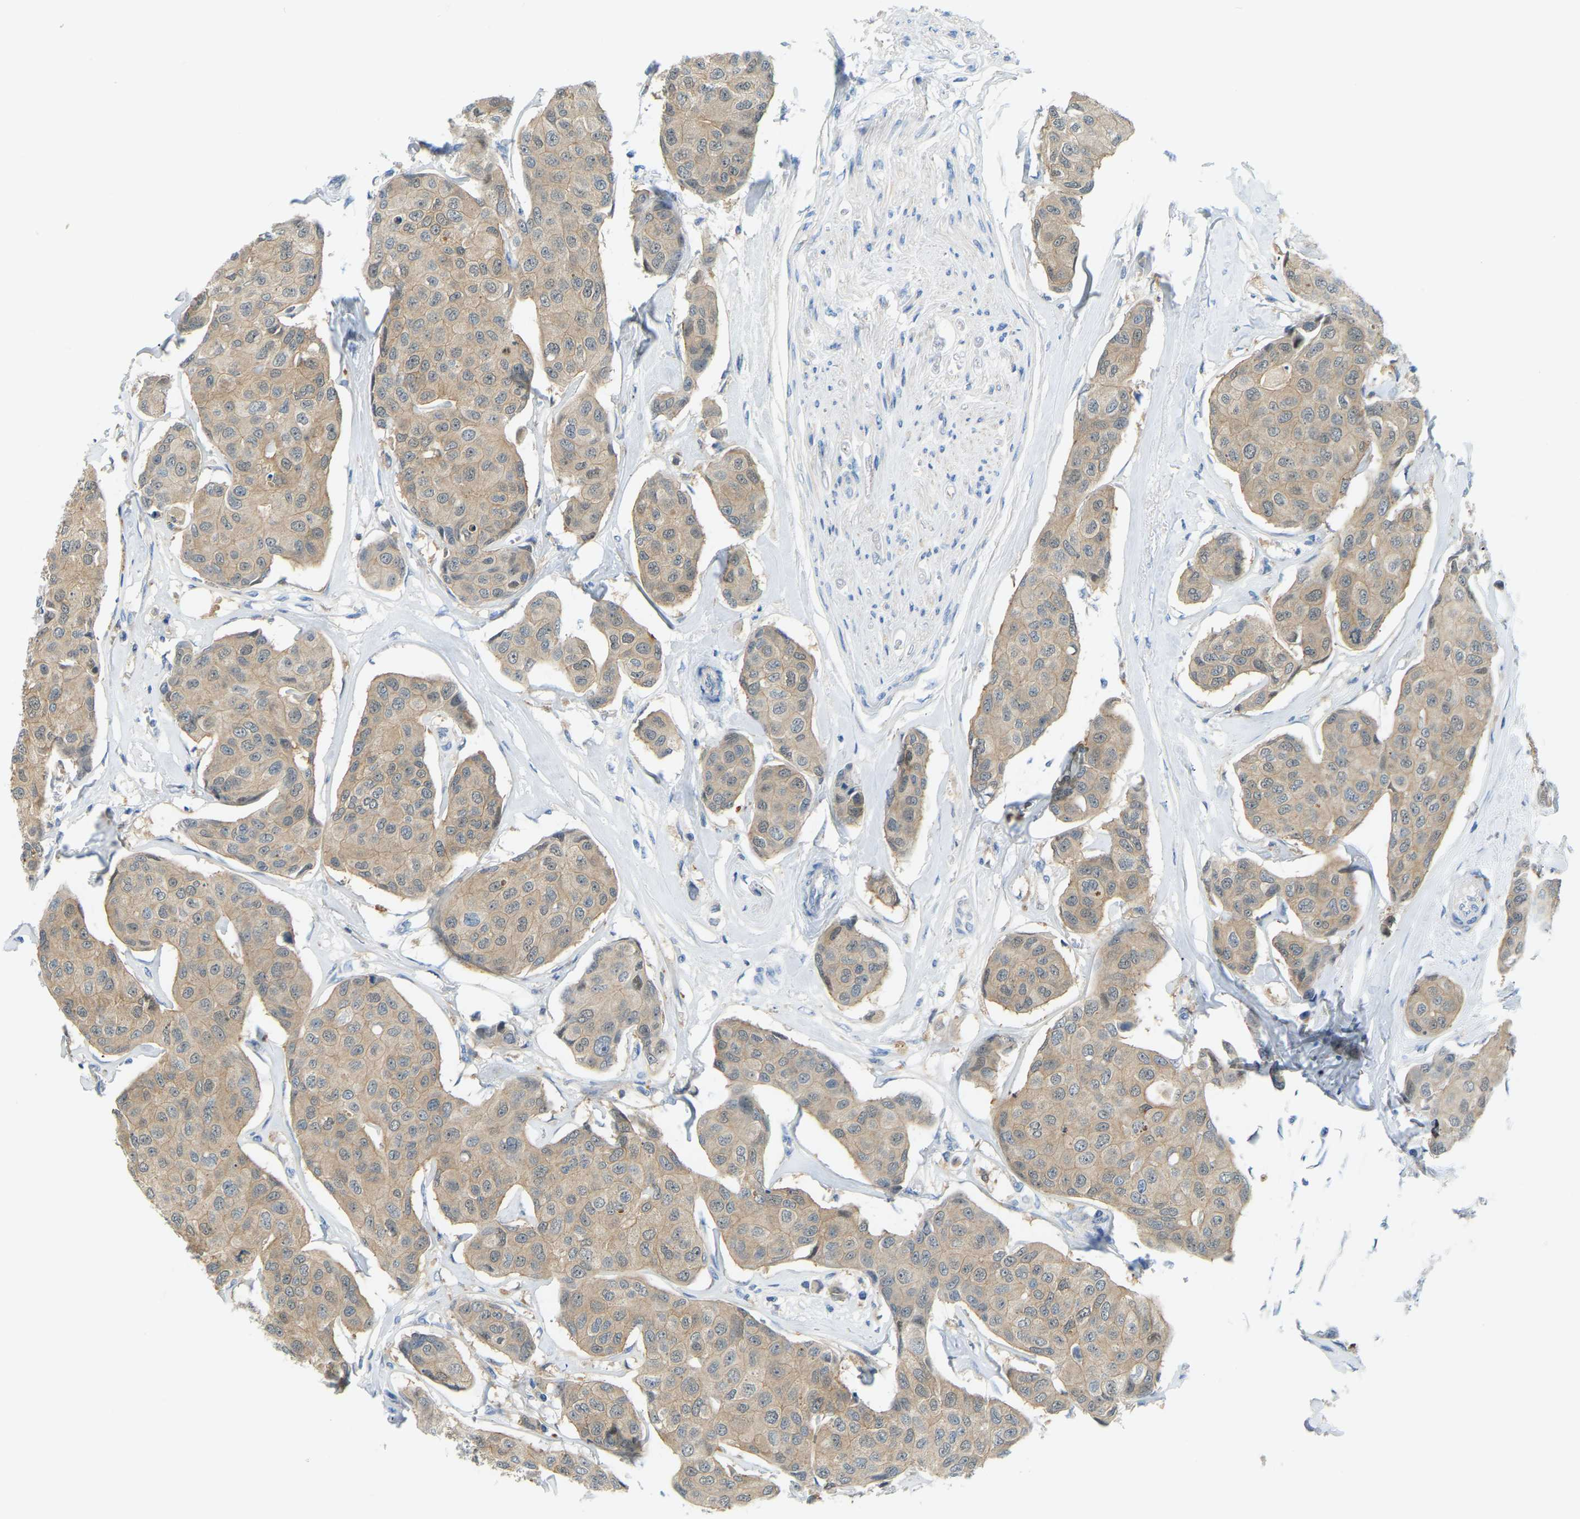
{"staining": {"intensity": "moderate", "quantity": ">75%", "location": "cytoplasmic/membranous"}, "tissue": "breast cancer", "cell_type": "Tumor cells", "image_type": "cancer", "snomed": [{"axis": "morphology", "description": "Duct carcinoma"}, {"axis": "topography", "description": "Breast"}], "caption": "A photomicrograph of breast infiltrating ductal carcinoma stained for a protein displays moderate cytoplasmic/membranous brown staining in tumor cells.", "gene": "NME8", "patient": {"sex": "female", "age": 80}}